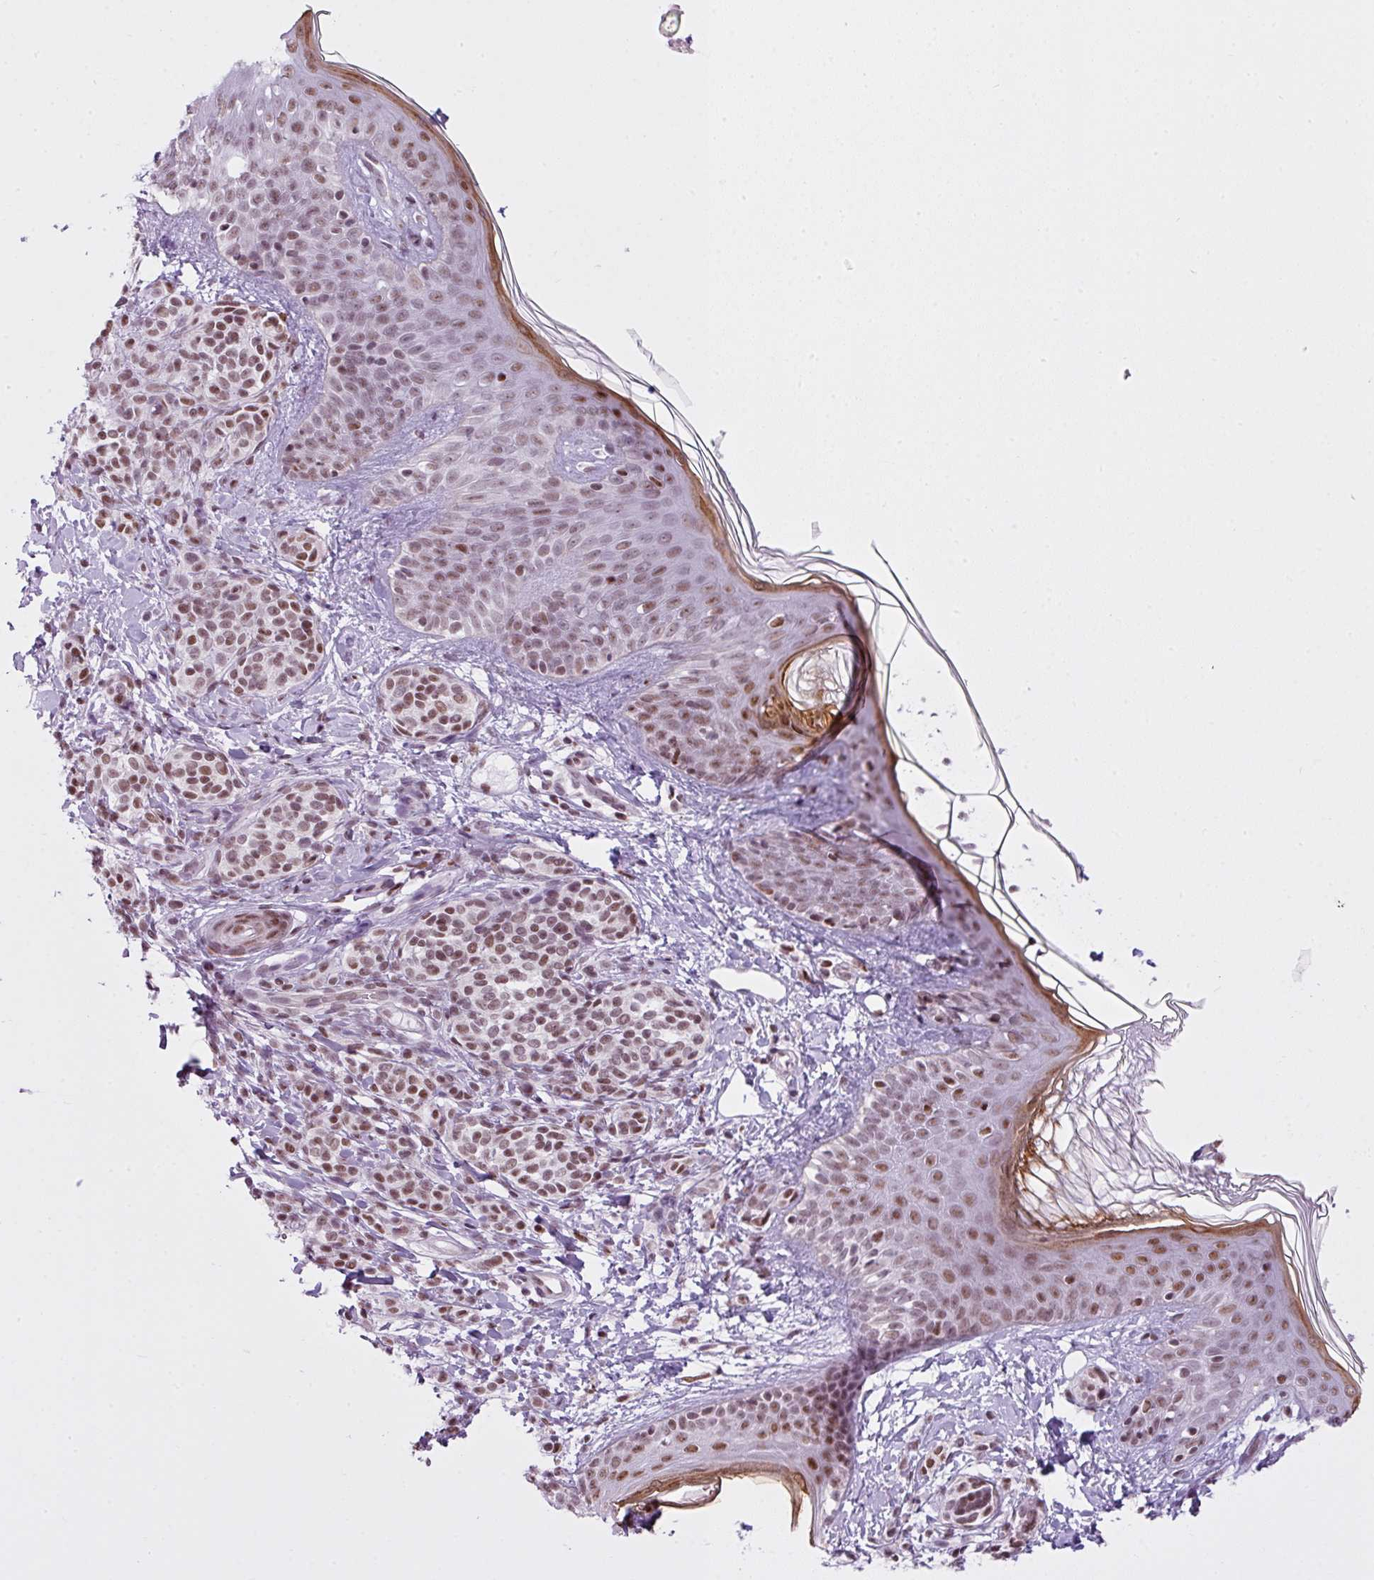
{"staining": {"intensity": "moderate", "quantity": ">75%", "location": "nuclear"}, "tissue": "skin", "cell_type": "Fibroblasts", "image_type": "normal", "snomed": [{"axis": "morphology", "description": "Normal tissue, NOS"}, {"axis": "topography", "description": "Skin"}], "caption": "Protein staining exhibits moderate nuclear expression in about >75% of fibroblasts in unremarkable skin. The staining was performed using DAB (3,3'-diaminobenzidine), with brown indicating positive protein expression. Nuclei are stained blue with hematoxylin.", "gene": "ARL6IP4", "patient": {"sex": "male", "age": 16}}